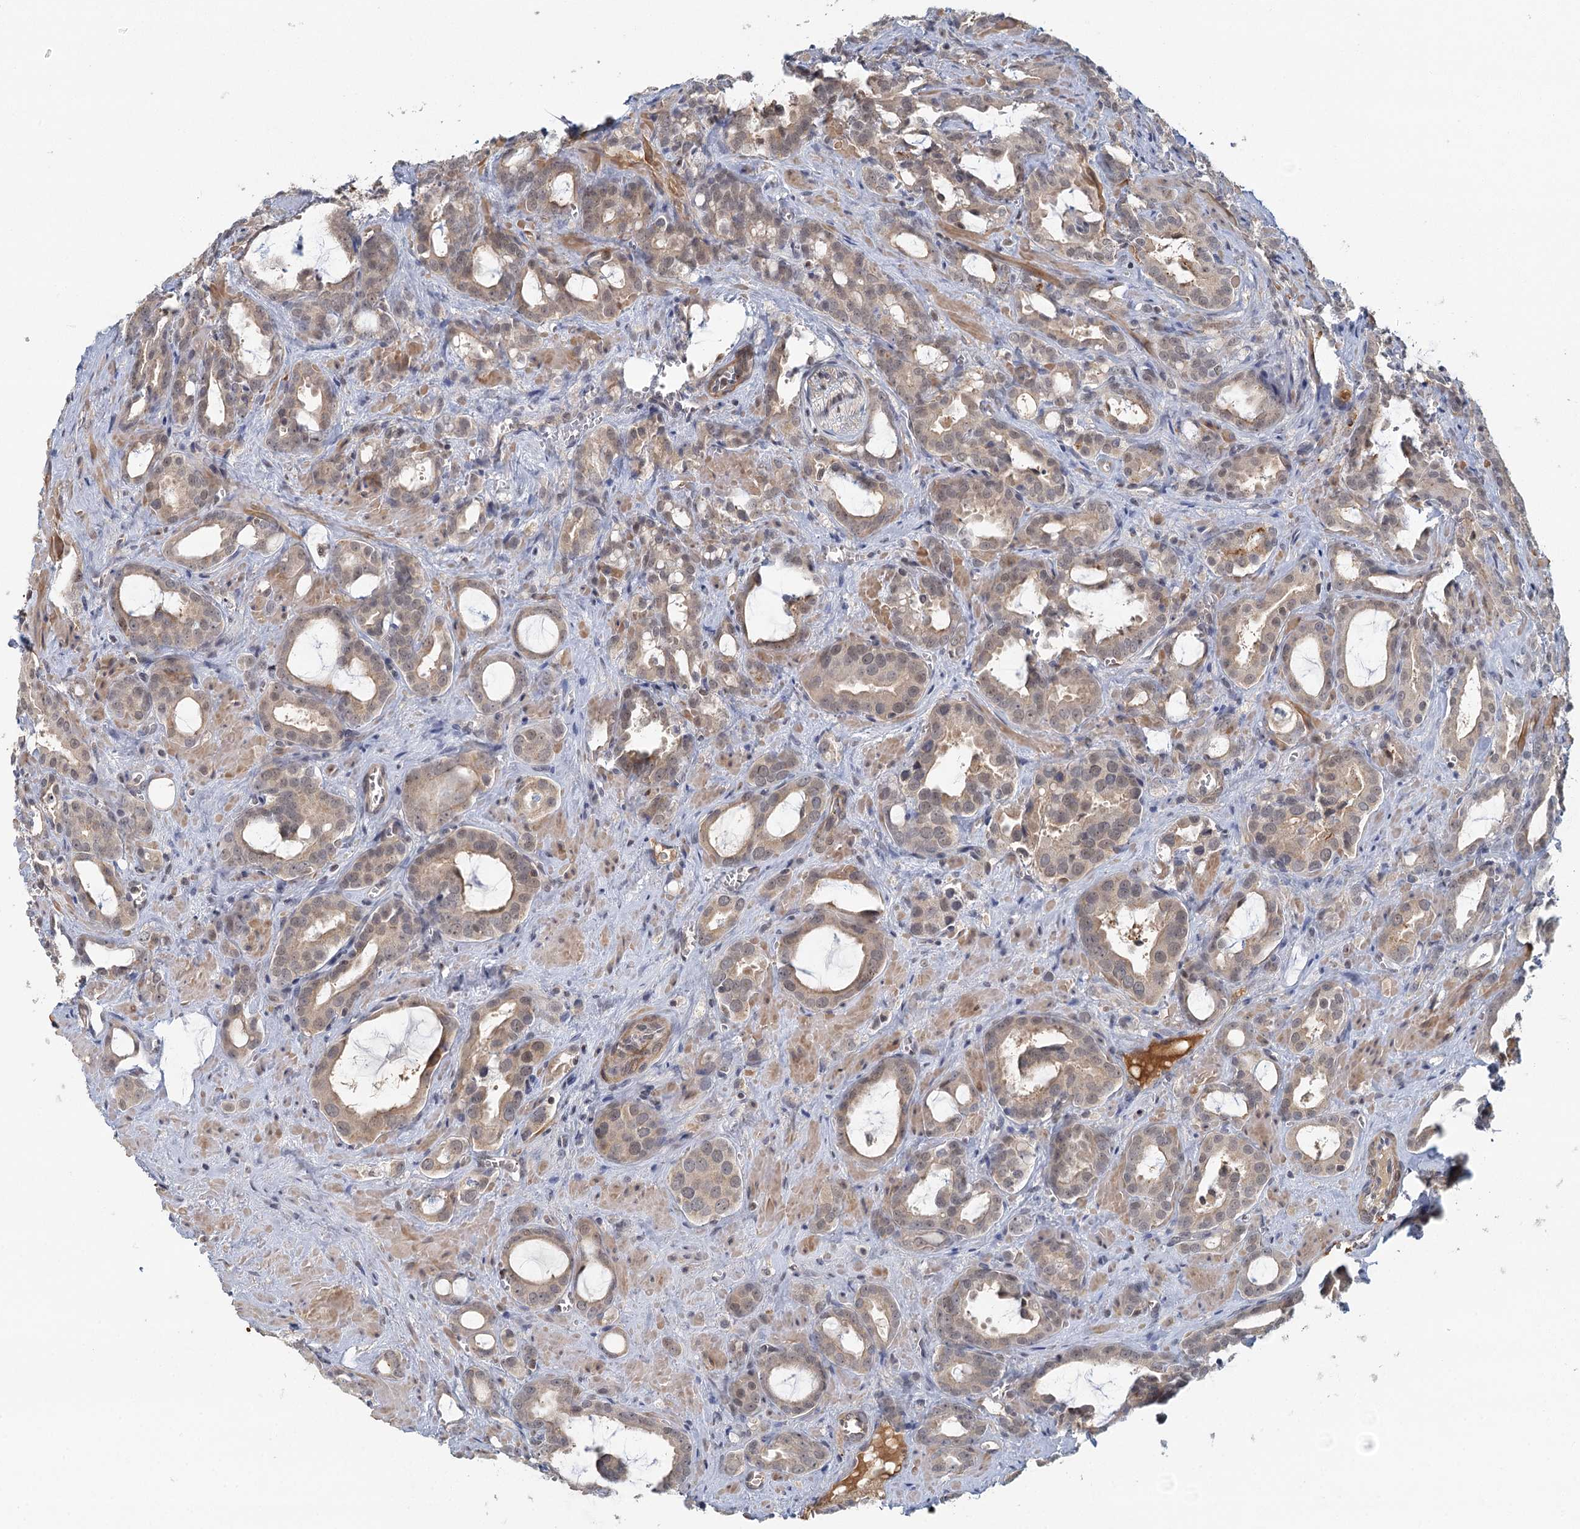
{"staining": {"intensity": "weak", "quantity": ">75%", "location": "cytoplasmic/membranous"}, "tissue": "prostate cancer", "cell_type": "Tumor cells", "image_type": "cancer", "snomed": [{"axis": "morphology", "description": "Adenocarcinoma, High grade"}, {"axis": "topography", "description": "Prostate"}], "caption": "Prostate cancer (adenocarcinoma (high-grade)) tissue shows weak cytoplasmic/membranous staining in about >75% of tumor cells", "gene": "GPATCH11", "patient": {"sex": "male", "age": 72}}